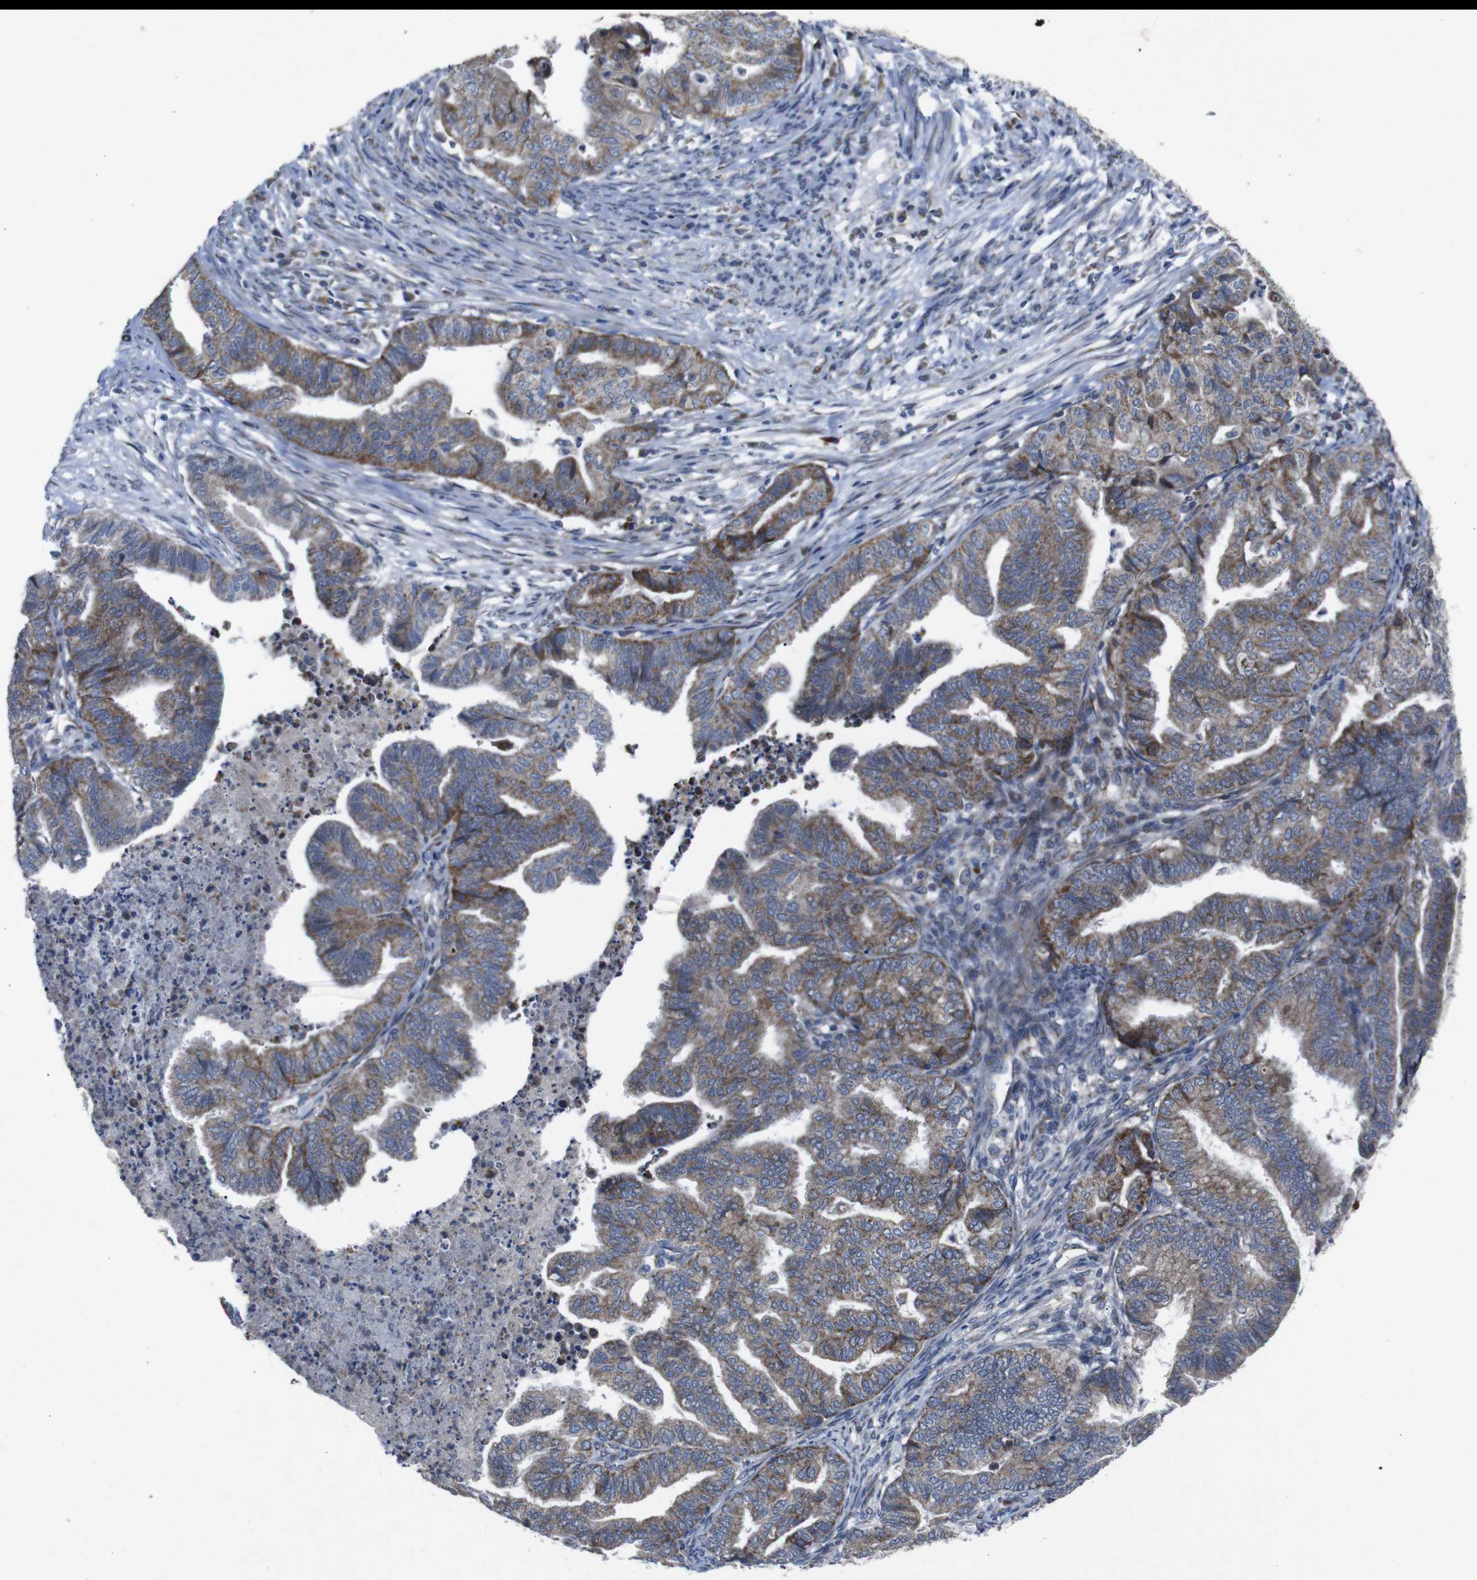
{"staining": {"intensity": "moderate", "quantity": "25%-75%", "location": "cytoplasmic/membranous"}, "tissue": "endometrial cancer", "cell_type": "Tumor cells", "image_type": "cancer", "snomed": [{"axis": "morphology", "description": "Adenocarcinoma, NOS"}, {"axis": "topography", "description": "Endometrium"}], "caption": "Endometrial cancer tissue displays moderate cytoplasmic/membranous positivity in approximately 25%-75% of tumor cells, visualized by immunohistochemistry. (Stains: DAB in brown, nuclei in blue, Microscopy: brightfield microscopy at high magnification).", "gene": "CHST10", "patient": {"sex": "female", "age": 79}}